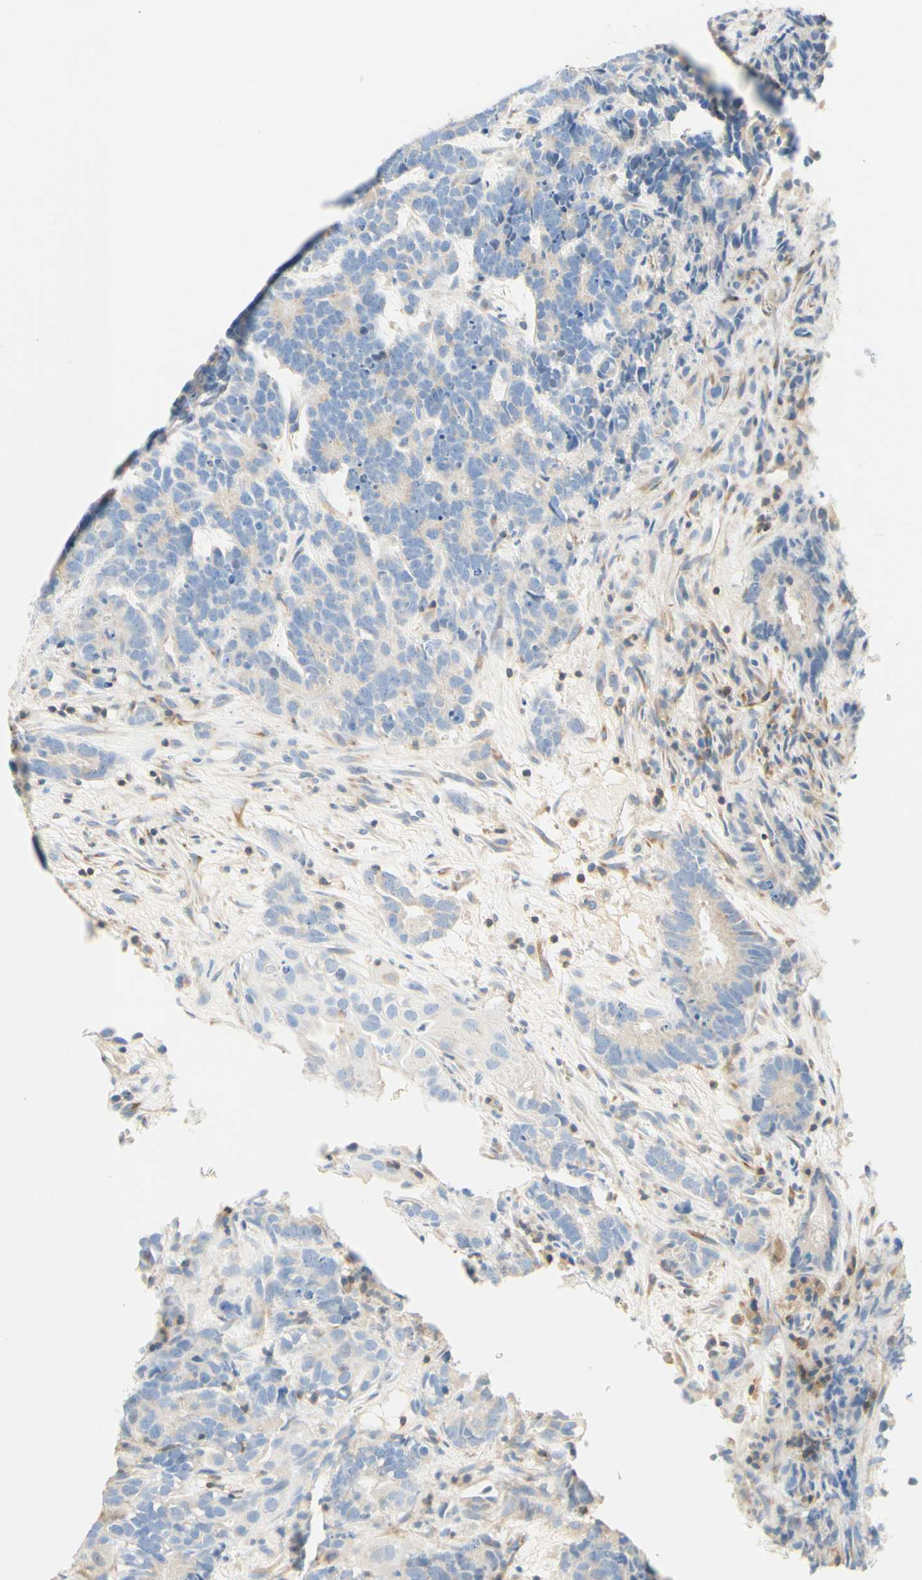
{"staining": {"intensity": "weak", "quantity": "<25%", "location": "cytoplasmic/membranous"}, "tissue": "testis cancer", "cell_type": "Tumor cells", "image_type": "cancer", "snomed": [{"axis": "morphology", "description": "Carcinoma, Embryonal, NOS"}, {"axis": "topography", "description": "Testis"}], "caption": "Immunohistochemical staining of human embryonal carcinoma (testis) exhibits no significant staining in tumor cells. (Brightfield microscopy of DAB (3,3'-diaminobenzidine) IHC at high magnification).", "gene": "LAT", "patient": {"sex": "male", "age": 26}}